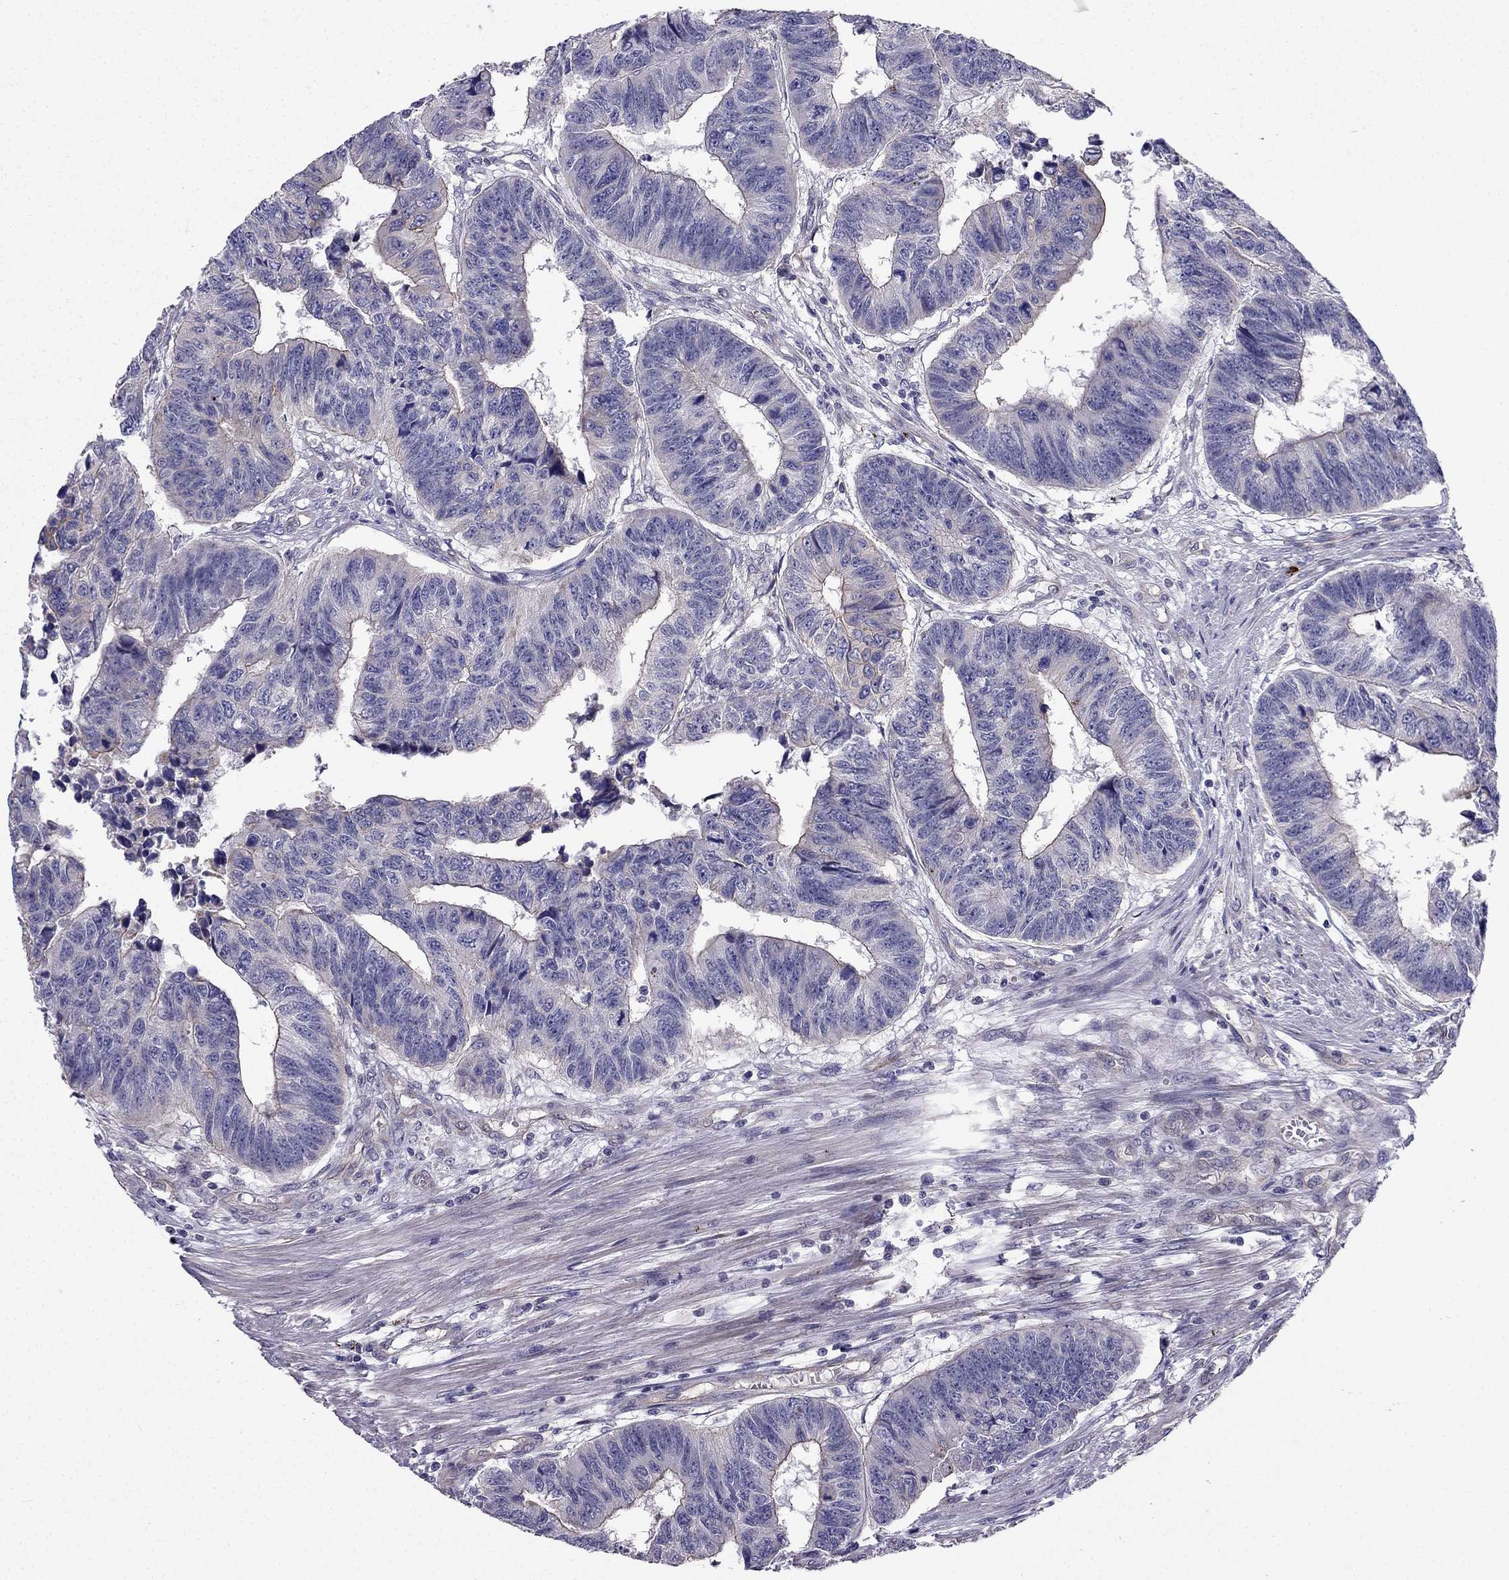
{"staining": {"intensity": "moderate", "quantity": "<25%", "location": "cytoplasmic/membranous"}, "tissue": "colorectal cancer", "cell_type": "Tumor cells", "image_type": "cancer", "snomed": [{"axis": "morphology", "description": "Adenocarcinoma, NOS"}, {"axis": "topography", "description": "Rectum"}], "caption": "IHC image of colorectal cancer (adenocarcinoma) stained for a protein (brown), which displays low levels of moderate cytoplasmic/membranous positivity in approximately <25% of tumor cells.", "gene": "ENOX1", "patient": {"sex": "female", "age": 85}}